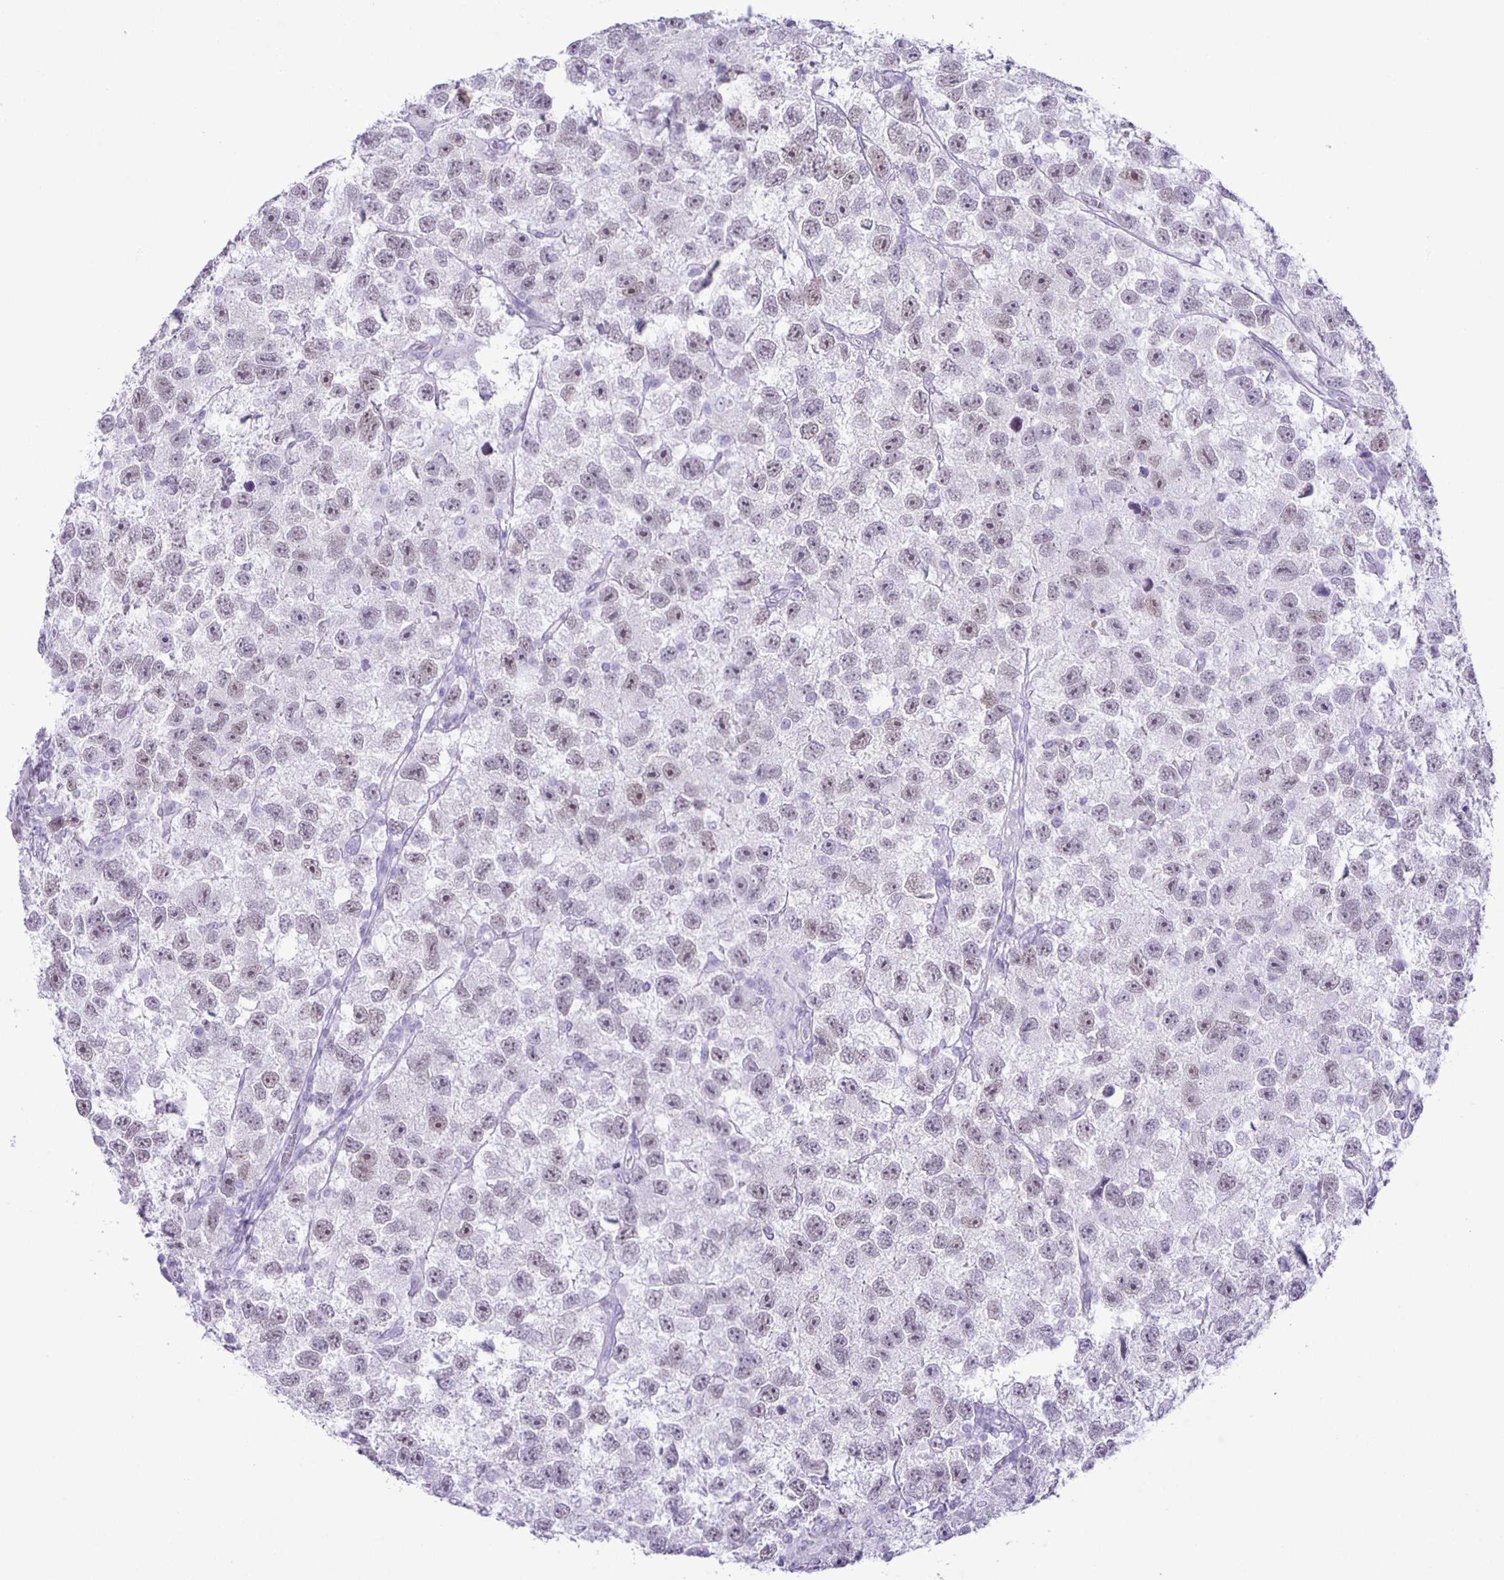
{"staining": {"intensity": "weak", "quantity": ">75%", "location": "nuclear"}, "tissue": "testis cancer", "cell_type": "Tumor cells", "image_type": "cancer", "snomed": [{"axis": "morphology", "description": "Seminoma, NOS"}, {"axis": "topography", "description": "Testis"}], "caption": "Tumor cells display low levels of weak nuclear expression in about >75% of cells in human testis cancer (seminoma).", "gene": "EZHIP", "patient": {"sex": "male", "age": 26}}